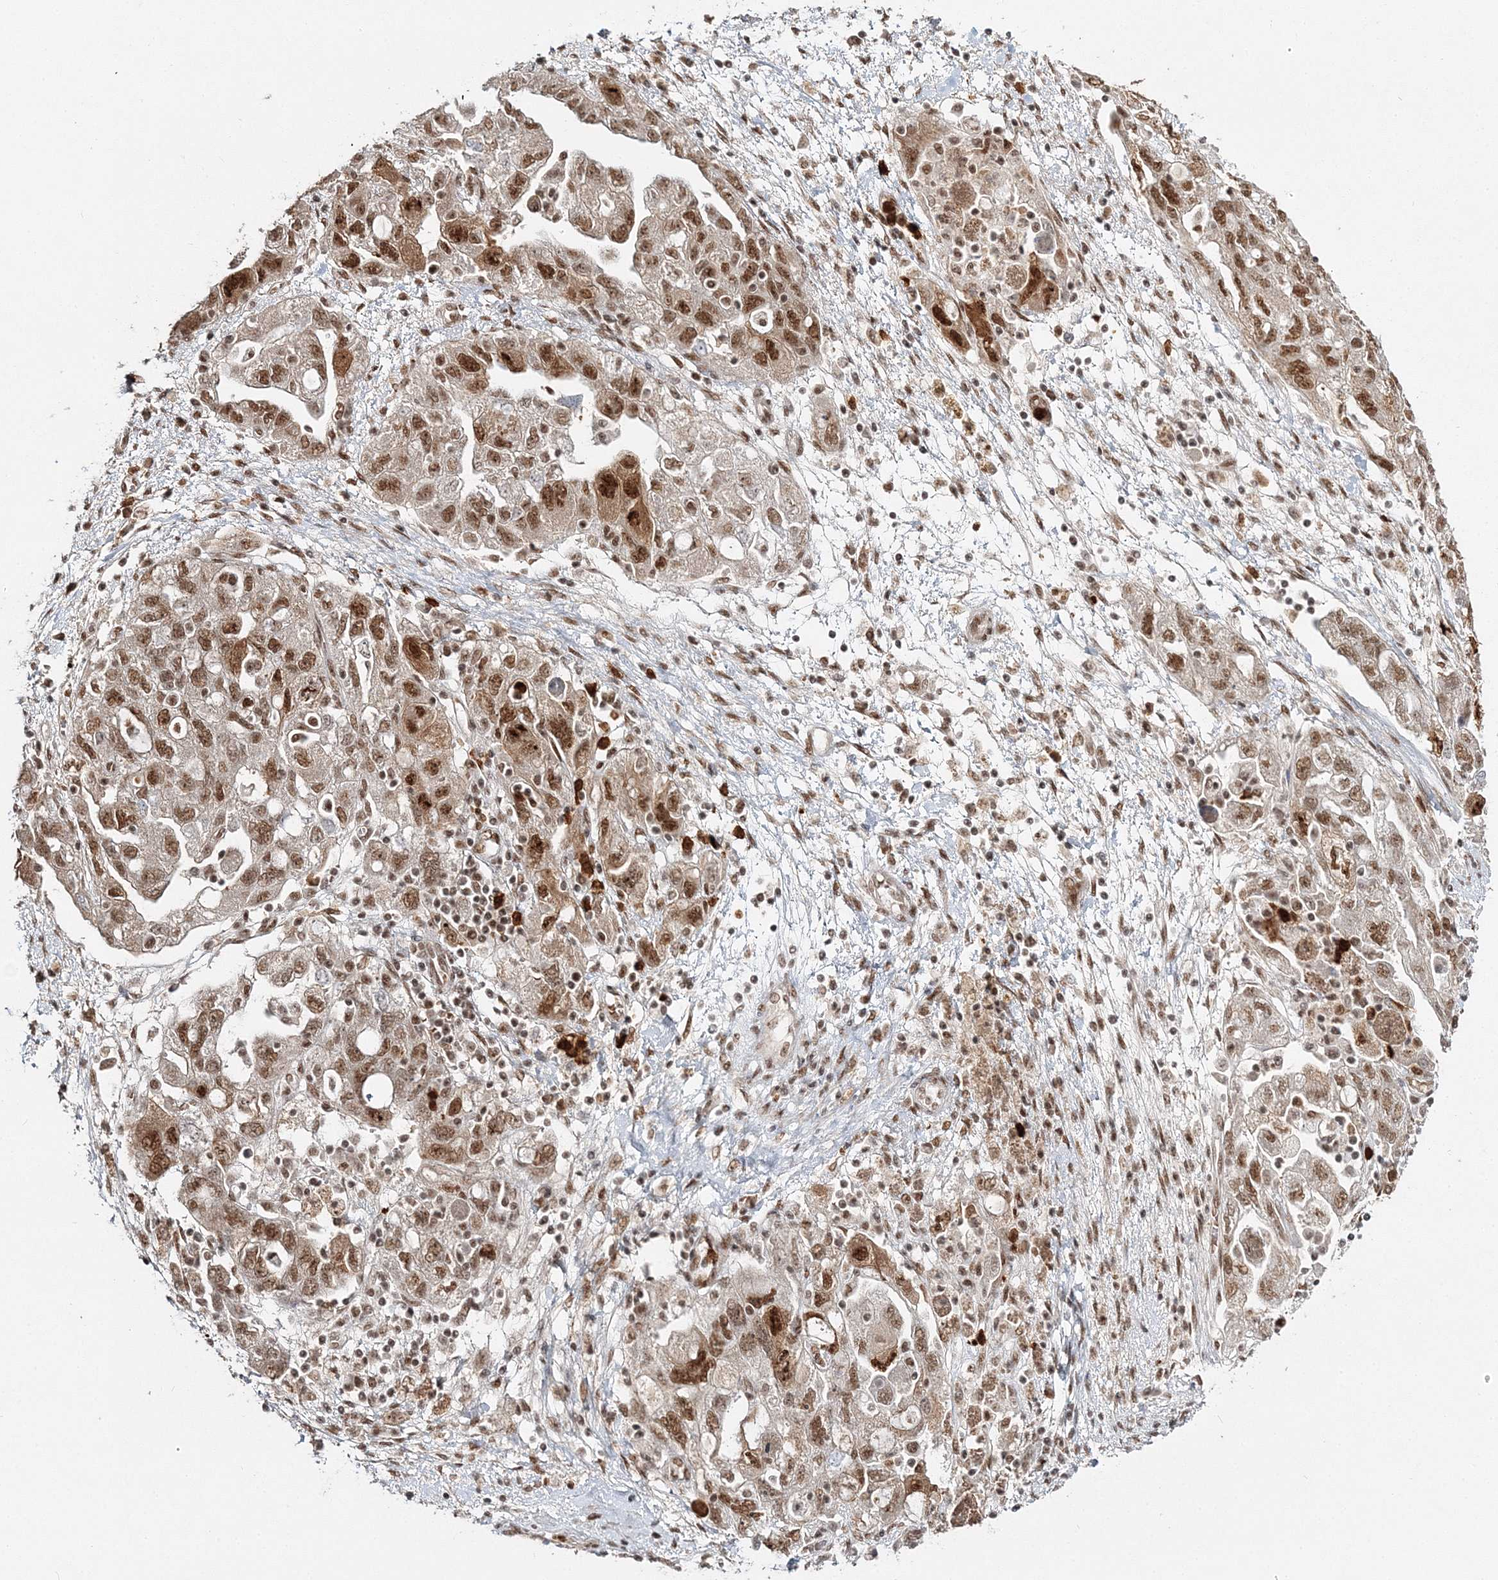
{"staining": {"intensity": "moderate", "quantity": ">75%", "location": "cytoplasmic/membranous,nuclear"}, "tissue": "ovarian cancer", "cell_type": "Tumor cells", "image_type": "cancer", "snomed": [{"axis": "morphology", "description": "Carcinoma, NOS"}, {"axis": "morphology", "description": "Cystadenocarcinoma, serous, NOS"}, {"axis": "topography", "description": "Ovary"}], "caption": "A photomicrograph showing moderate cytoplasmic/membranous and nuclear positivity in about >75% of tumor cells in ovarian serous cystadenocarcinoma, as visualized by brown immunohistochemical staining.", "gene": "QRICH1", "patient": {"sex": "female", "age": 69}}